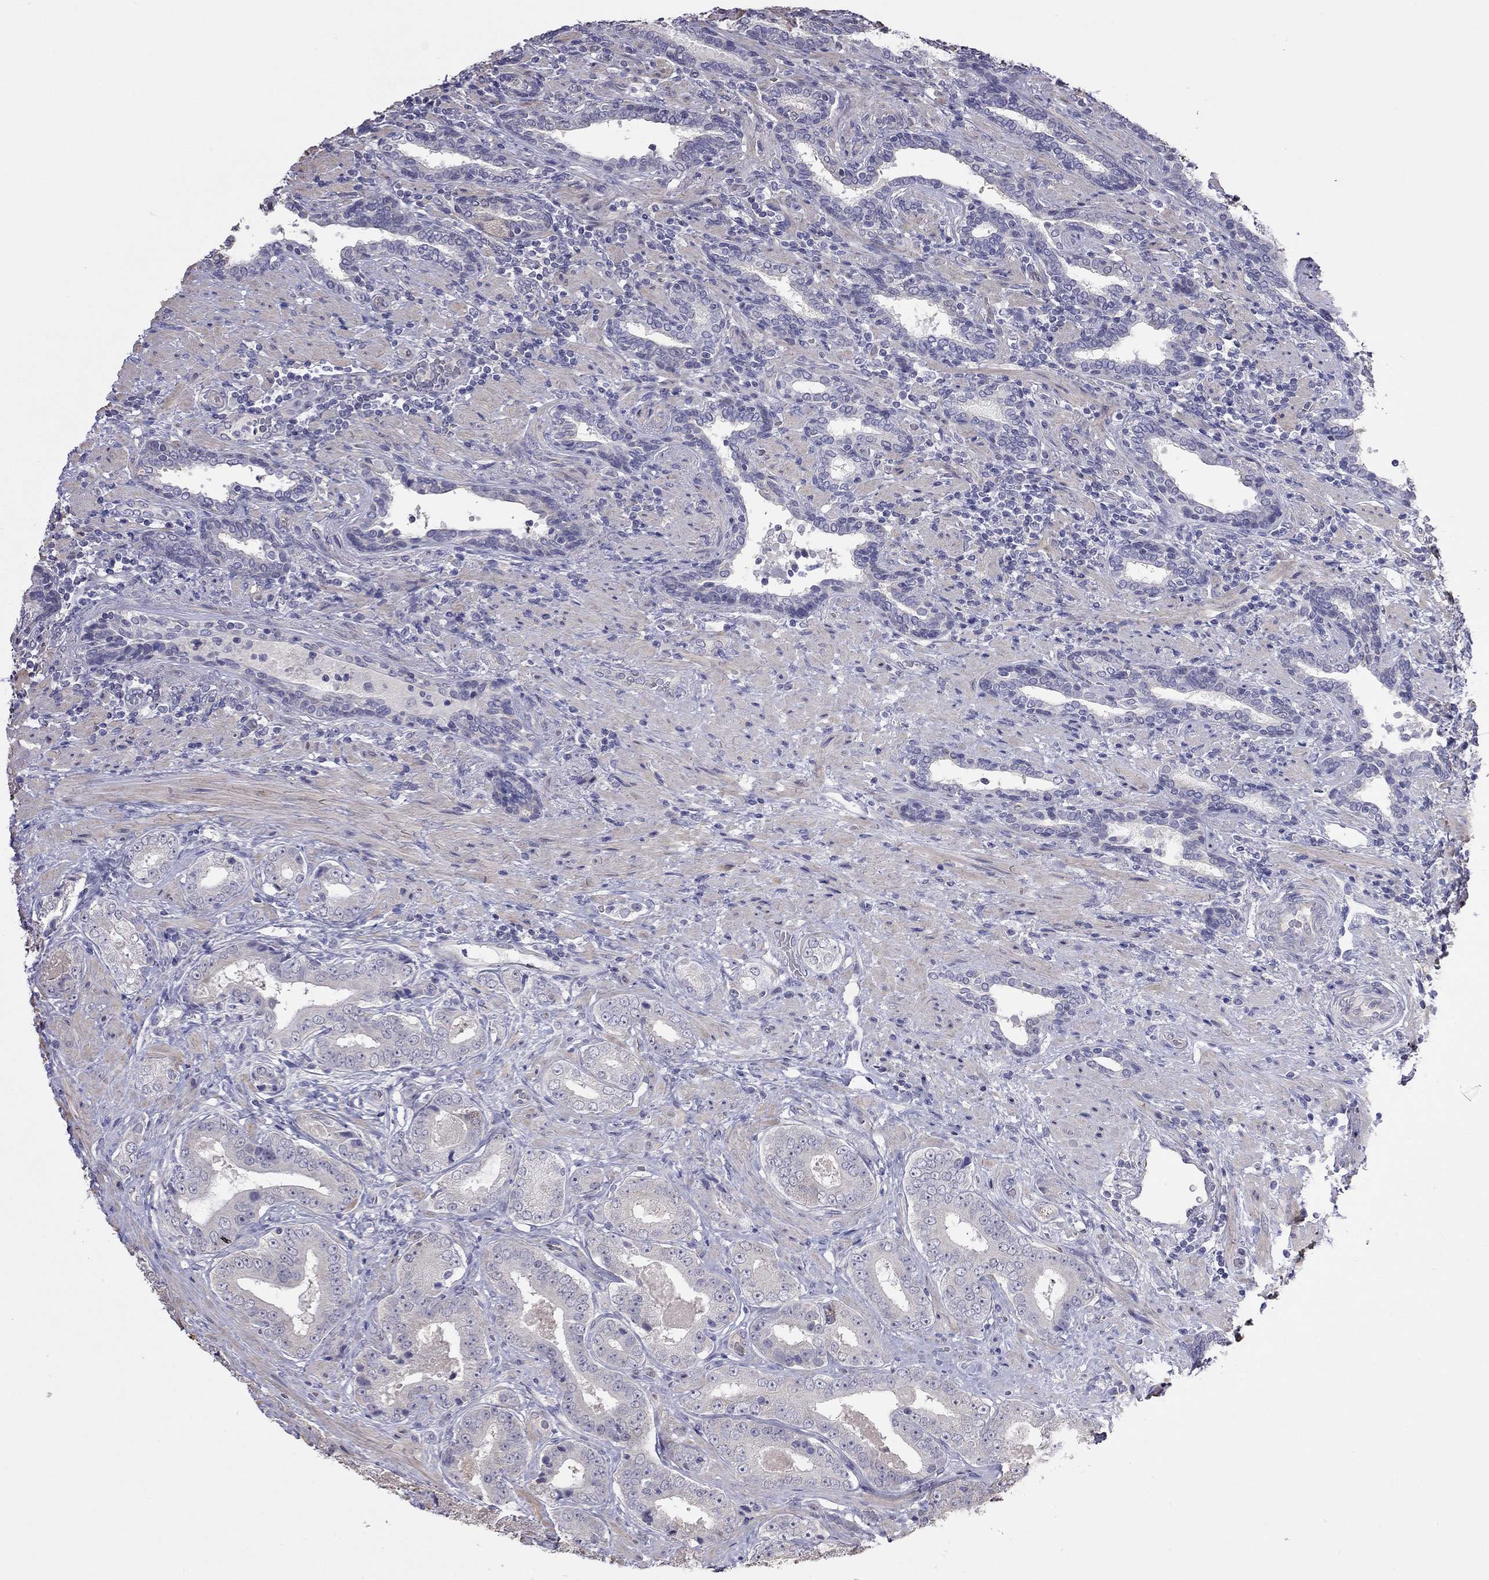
{"staining": {"intensity": "negative", "quantity": "none", "location": "none"}, "tissue": "prostate cancer", "cell_type": "Tumor cells", "image_type": "cancer", "snomed": [{"axis": "morphology", "description": "Adenocarcinoma, Low grade"}, {"axis": "topography", "description": "Prostate and seminal vesicle, NOS"}], "caption": "There is no significant positivity in tumor cells of prostate cancer (low-grade adenocarcinoma).", "gene": "FEZ1", "patient": {"sex": "male", "age": 61}}